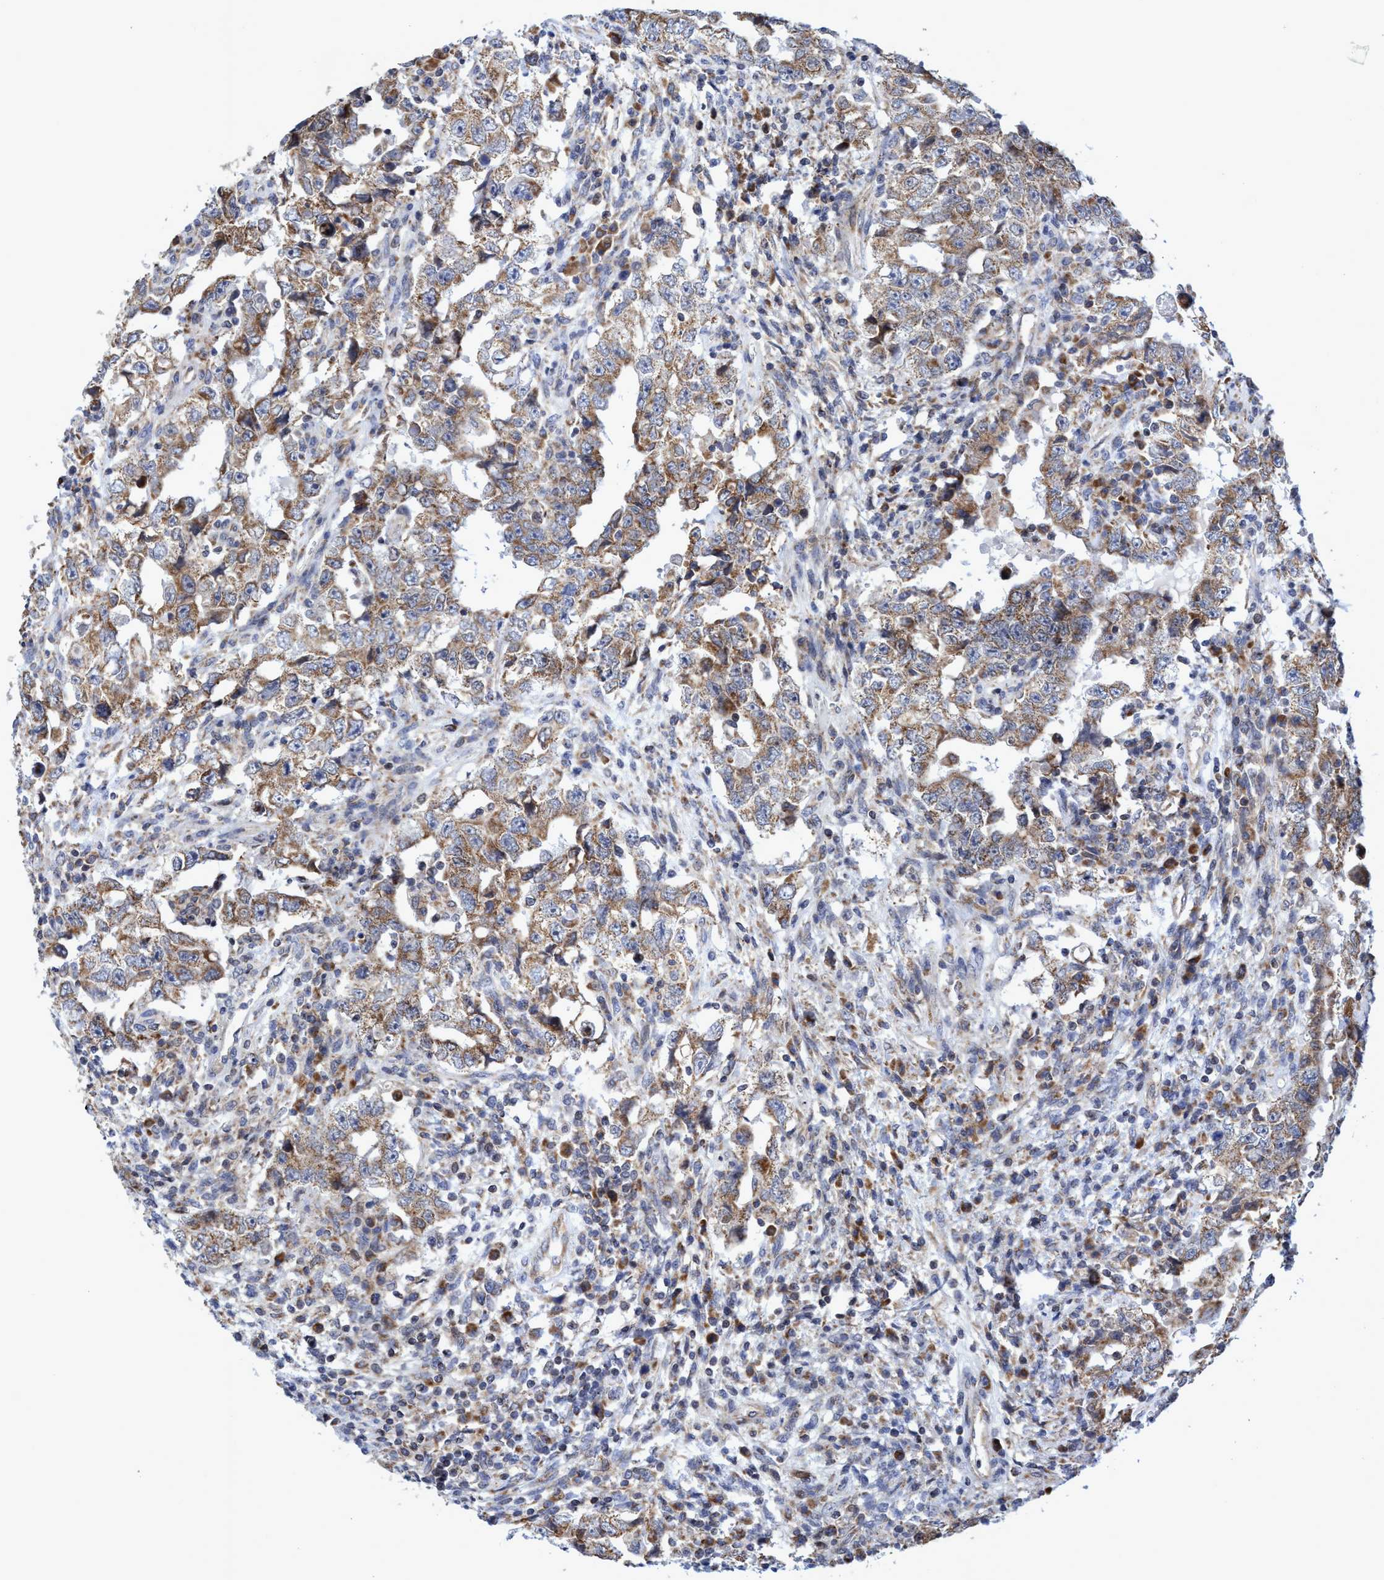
{"staining": {"intensity": "moderate", "quantity": ">75%", "location": "cytoplasmic/membranous"}, "tissue": "testis cancer", "cell_type": "Tumor cells", "image_type": "cancer", "snomed": [{"axis": "morphology", "description": "Carcinoma, Embryonal, NOS"}, {"axis": "topography", "description": "Testis"}], "caption": "Testis cancer (embryonal carcinoma) stained with a brown dye demonstrates moderate cytoplasmic/membranous positive staining in about >75% of tumor cells.", "gene": "NAT16", "patient": {"sex": "male", "age": 26}}